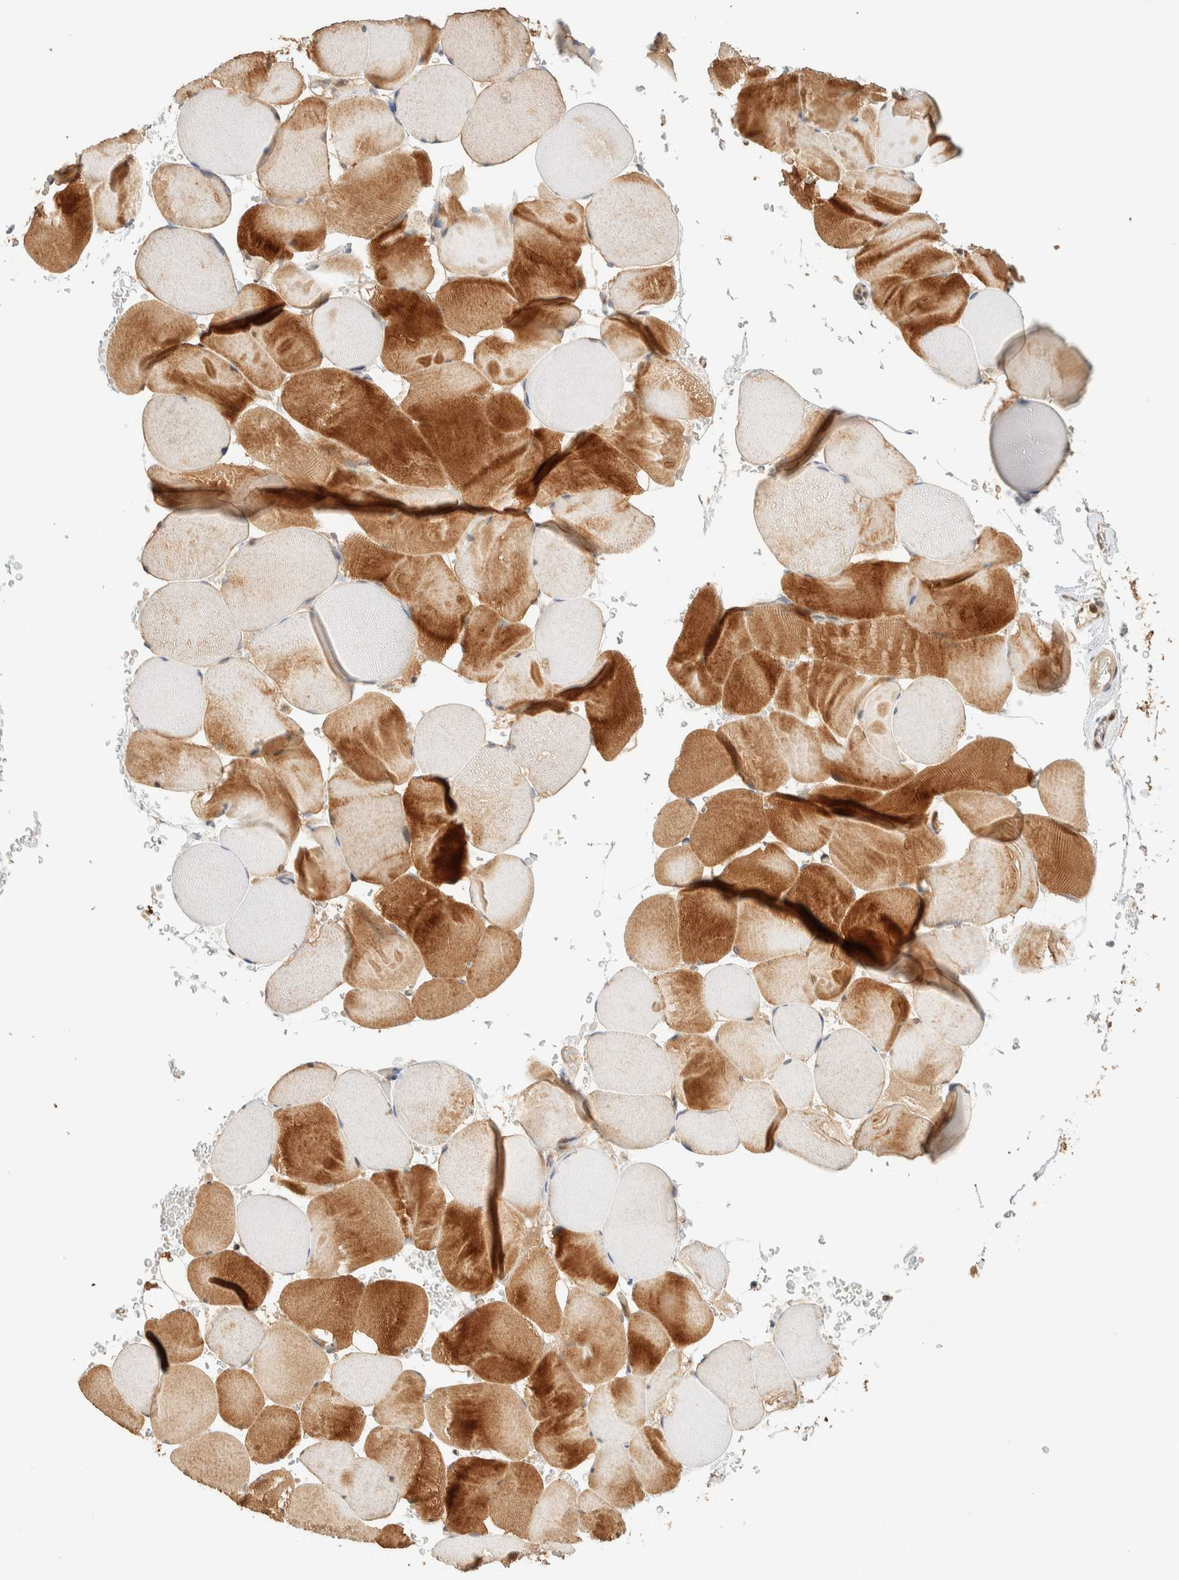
{"staining": {"intensity": "moderate", "quantity": ">75%", "location": "cytoplasmic/membranous"}, "tissue": "skeletal muscle", "cell_type": "Myocytes", "image_type": "normal", "snomed": [{"axis": "morphology", "description": "Normal tissue, NOS"}, {"axis": "topography", "description": "Skeletal muscle"}], "caption": "Immunohistochemical staining of unremarkable skeletal muscle demonstrates >75% levels of moderate cytoplasmic/membranous protein staining in about >75% of myocytes.", "gene": "ZBTB34", "patient": {"sex": "male", "age": 62}}